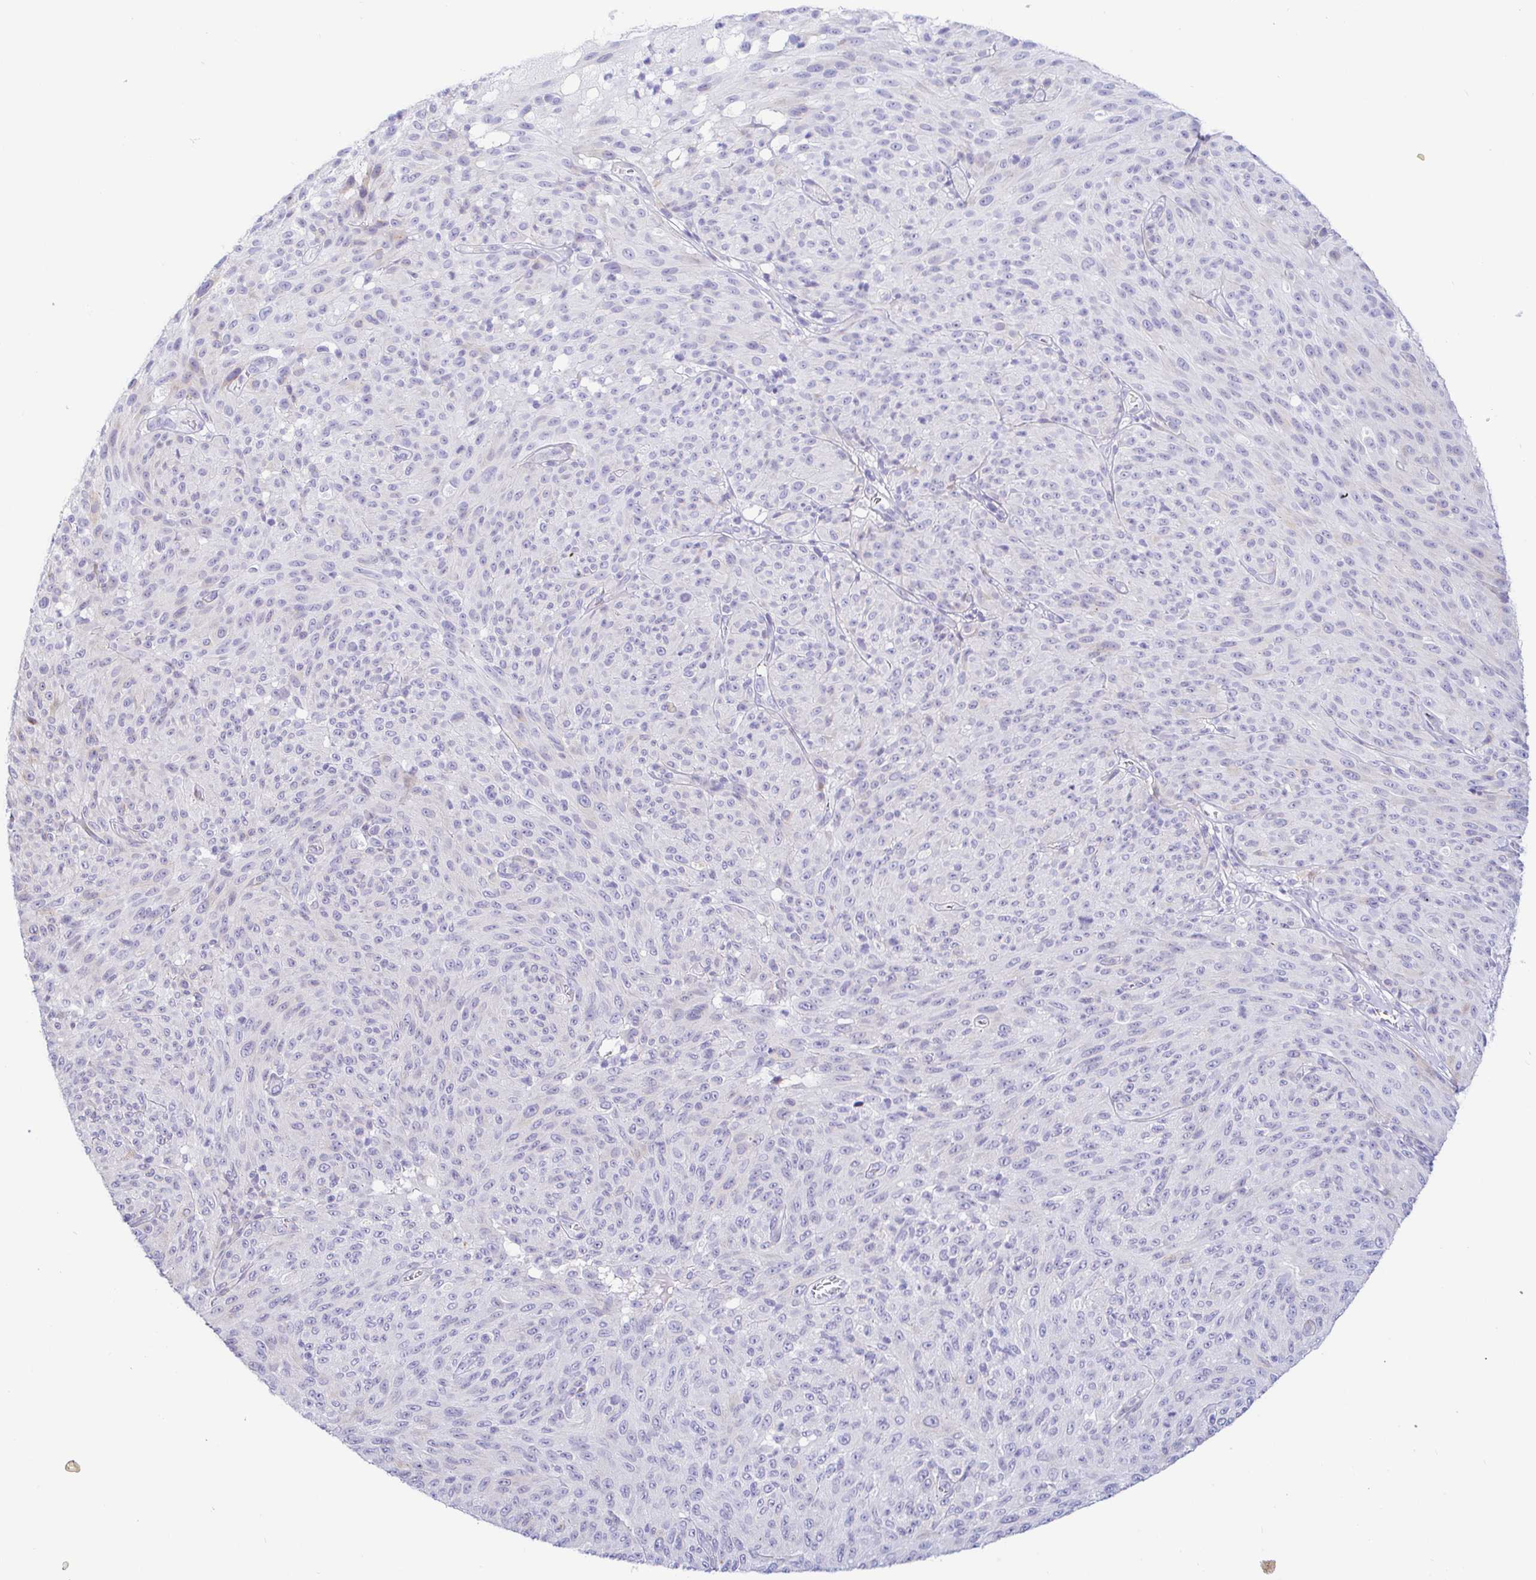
{"staining": {"intensity": "negative", "quantity": "none", "location": "none"}, "tissue": "melanoma", "cell_type": "Tumor cells", "image_type": "cancer", "snomed": [{"axis": "morphology", "description": "Malignant melanoma, NOS"}, {"axis": "topography", "description": "Skin"}], "caption": "High magnification brightfield microscopy of malignant melanoma stained with DAB (3,3'-diaminobenzidine) (brown) and counterstained with hematoxylin (blue): tumor cells show no significant expression. The staining was performed using DAB to visualize the protein expression in brown, while the nuclei were stained in blue with hematoxylin (Magnification: 20x).", "gene": "PINLYP", "patient": {"sex": "male", "age": 85}}